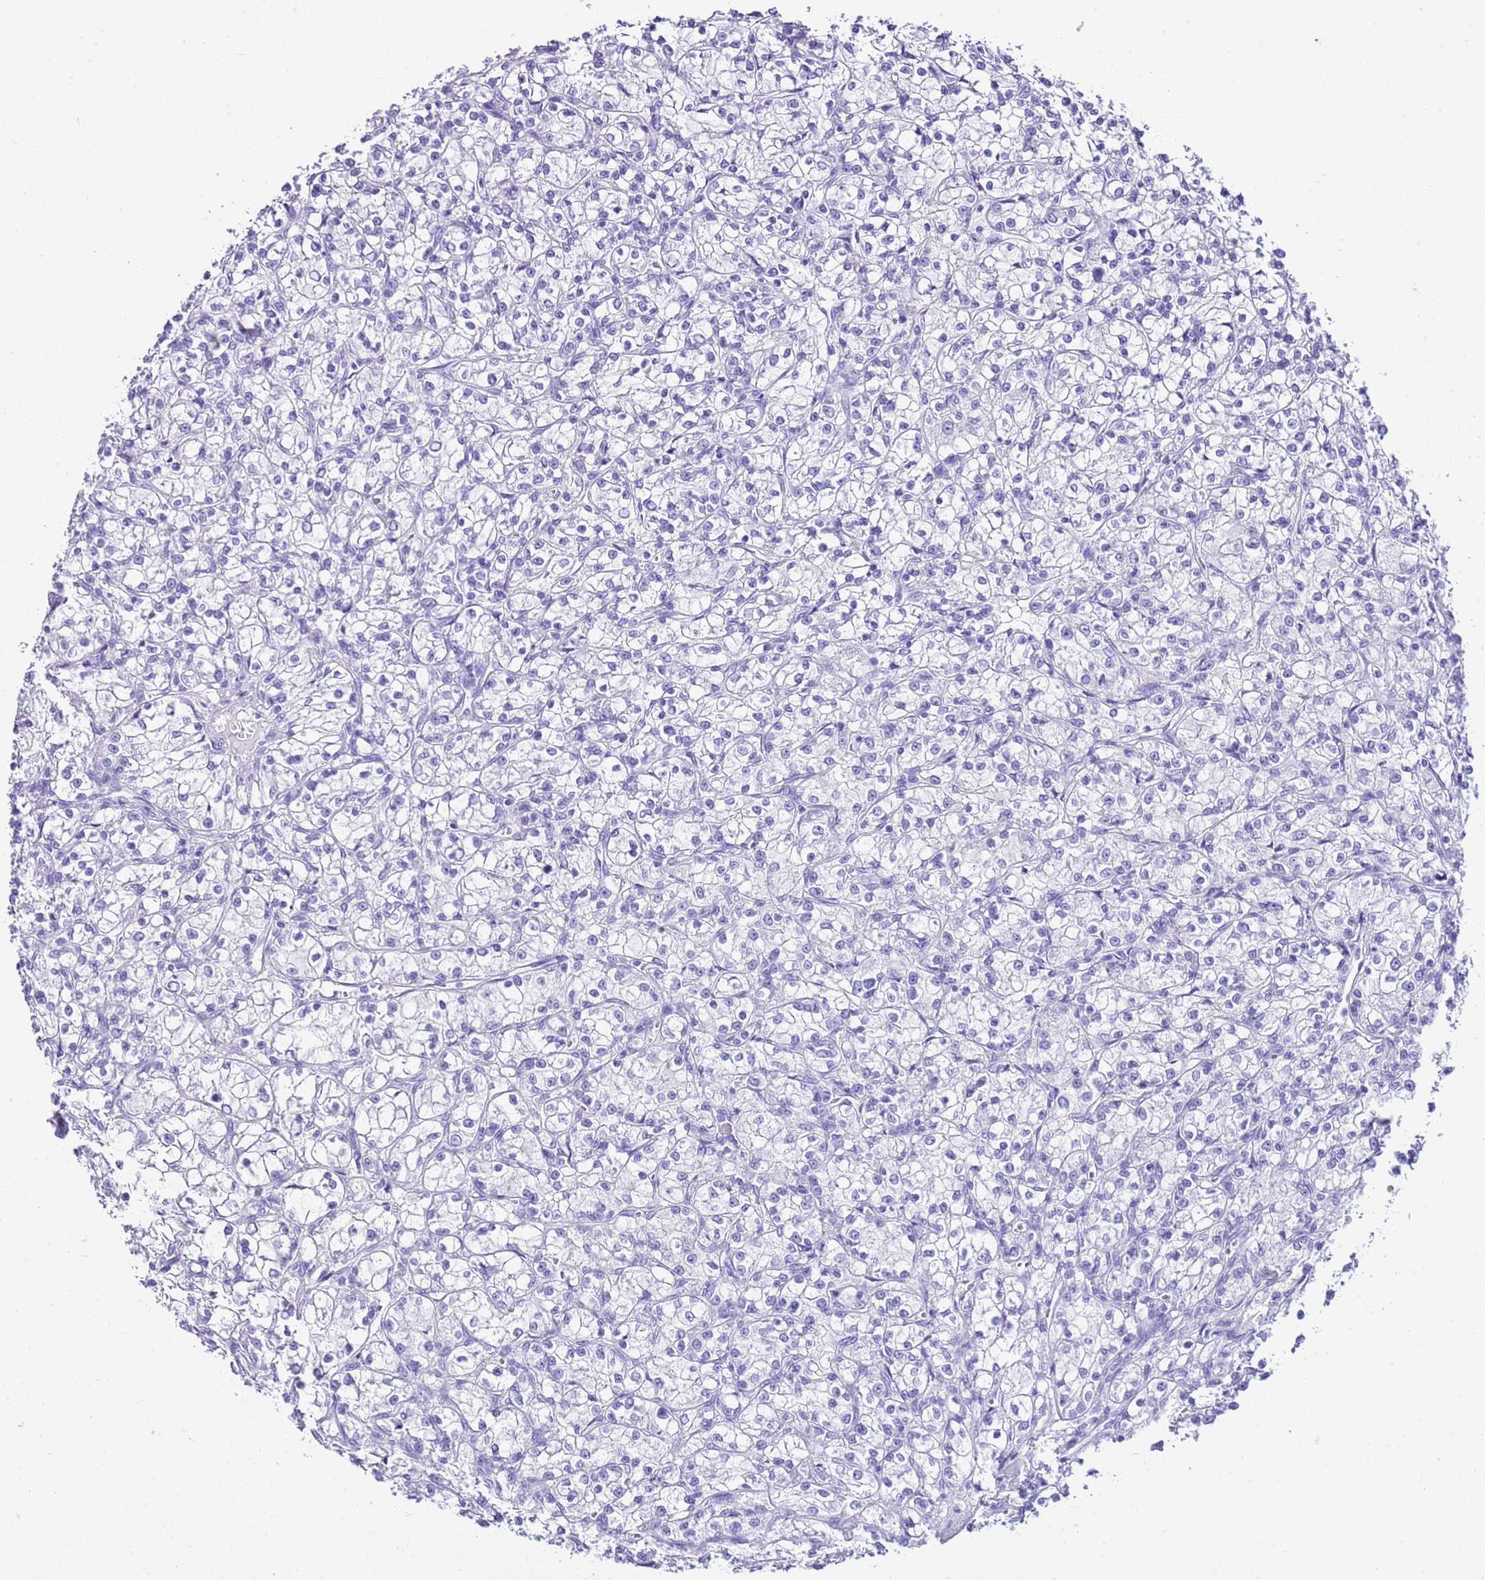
{"staining": {"intensity": "negative", "quantity": "none", "location": "none"}, "tissue": "renal cancer", "cell_type": "Tumor cells", "image_type": "cancer", "snomed": [{"axis": "morphology", "description": "Adenocarcinoma, NOS"}, {"axis": "topography", "description": "Kidney"}], "caption": "Tumor cells show no significant protein staining in renal cancer (adenocarcinoma).", "gene": "KCNC1", "patient": {"sex": "female", "age": 59}}